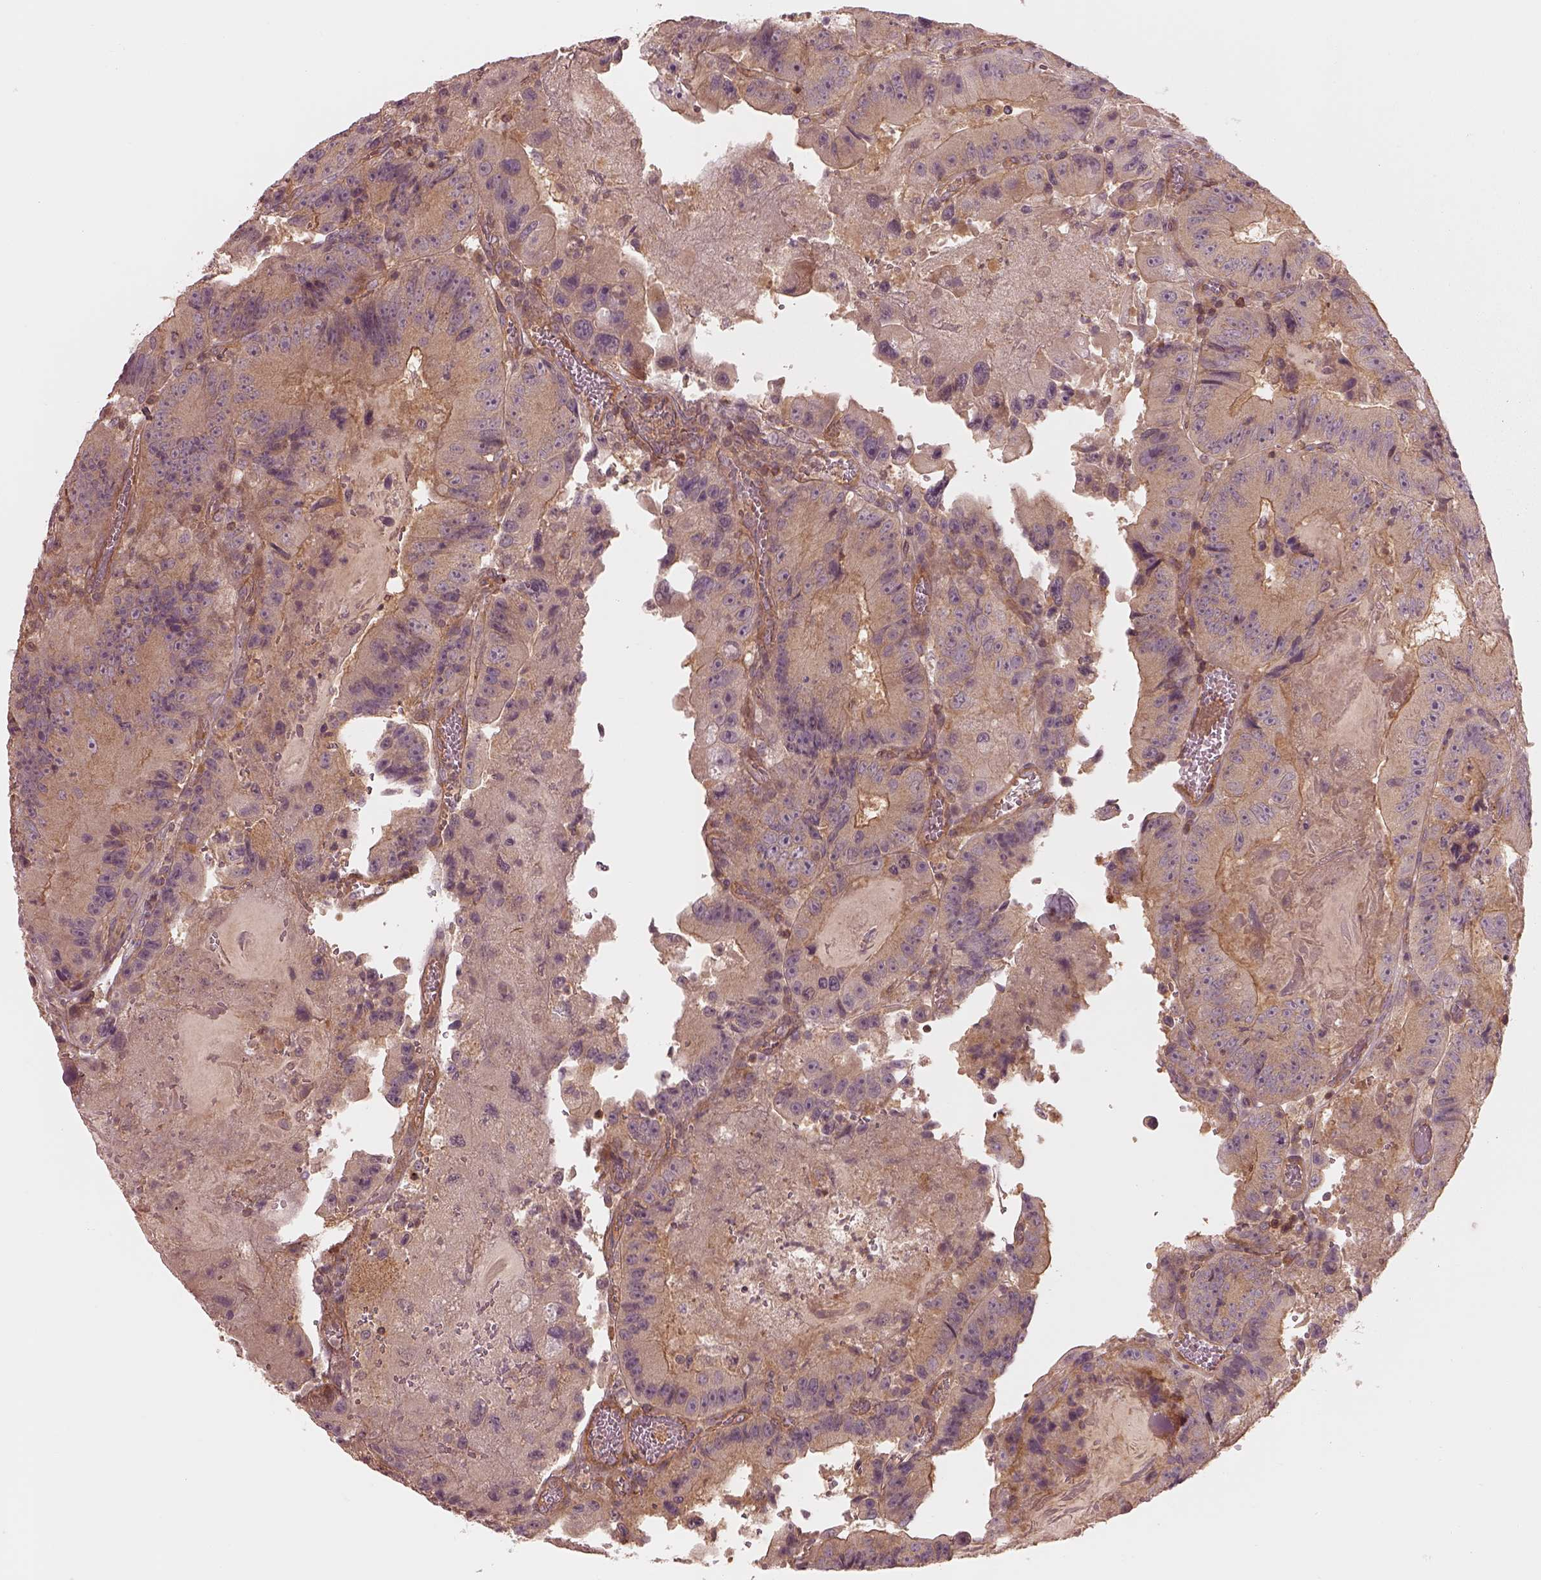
{"staining": {"intensity": "moderate", "quantity": "25%-75%", "location": "cytoplasmic/membranous"}, "tissue": "colorectal cancer", "cell_type": "Tumor cells", "image_type": "cancer", "snomed": [{"axis": "morphology", "description": "Adenocarcinoma, NOS"}, {"axis": "topography", "description": "Colon"}], "caption": "High-power microscopy captured an immunohistochemistry (IHC) histopathology image of colorectal cancer, revealing moderate cytoplasmic/membranous positivity in about 25%-75% of tumor cells.", "gene": "FAM107B", "patient": {"sex": "female", "age": 86}}